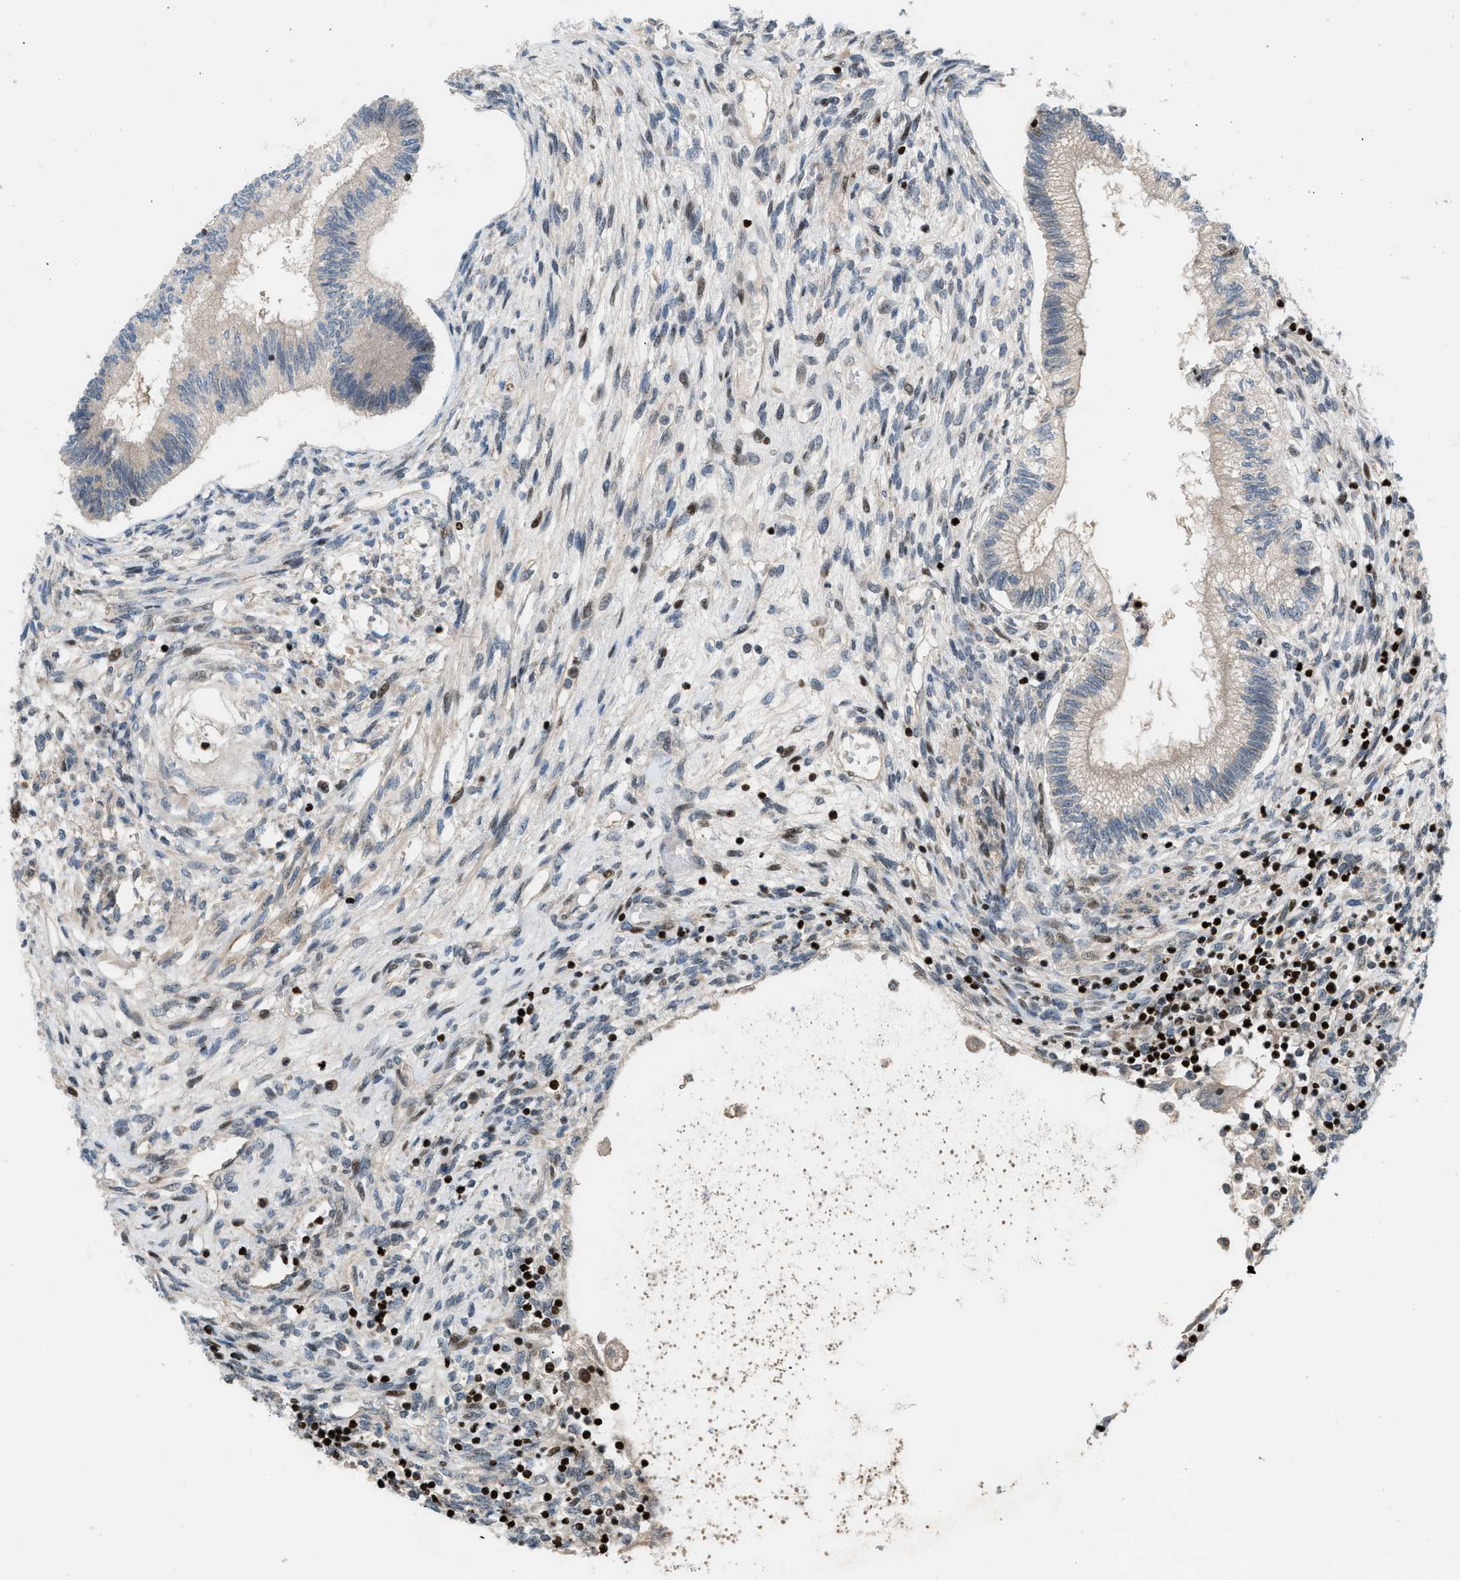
{"staining": {"intensity": "weak", "quantity": "<25%", "location": "cytoplasmic/membranous"}, "tissue": "testis cancer", "cell_type": "Tumor cells", "image_type": "cancer", "snomed": [{"axis": "morphology", "description": "Seminoma, NOS"}, {"axis": "topography", "description": "Testis"}], "caption": "Tumor cells show no significant expression in testis cancer (seminoma). (DAB IHC with hematoxylin counter stain).", "gene": "ZNF276", "patient": {"sex": "male", "age": 28}}